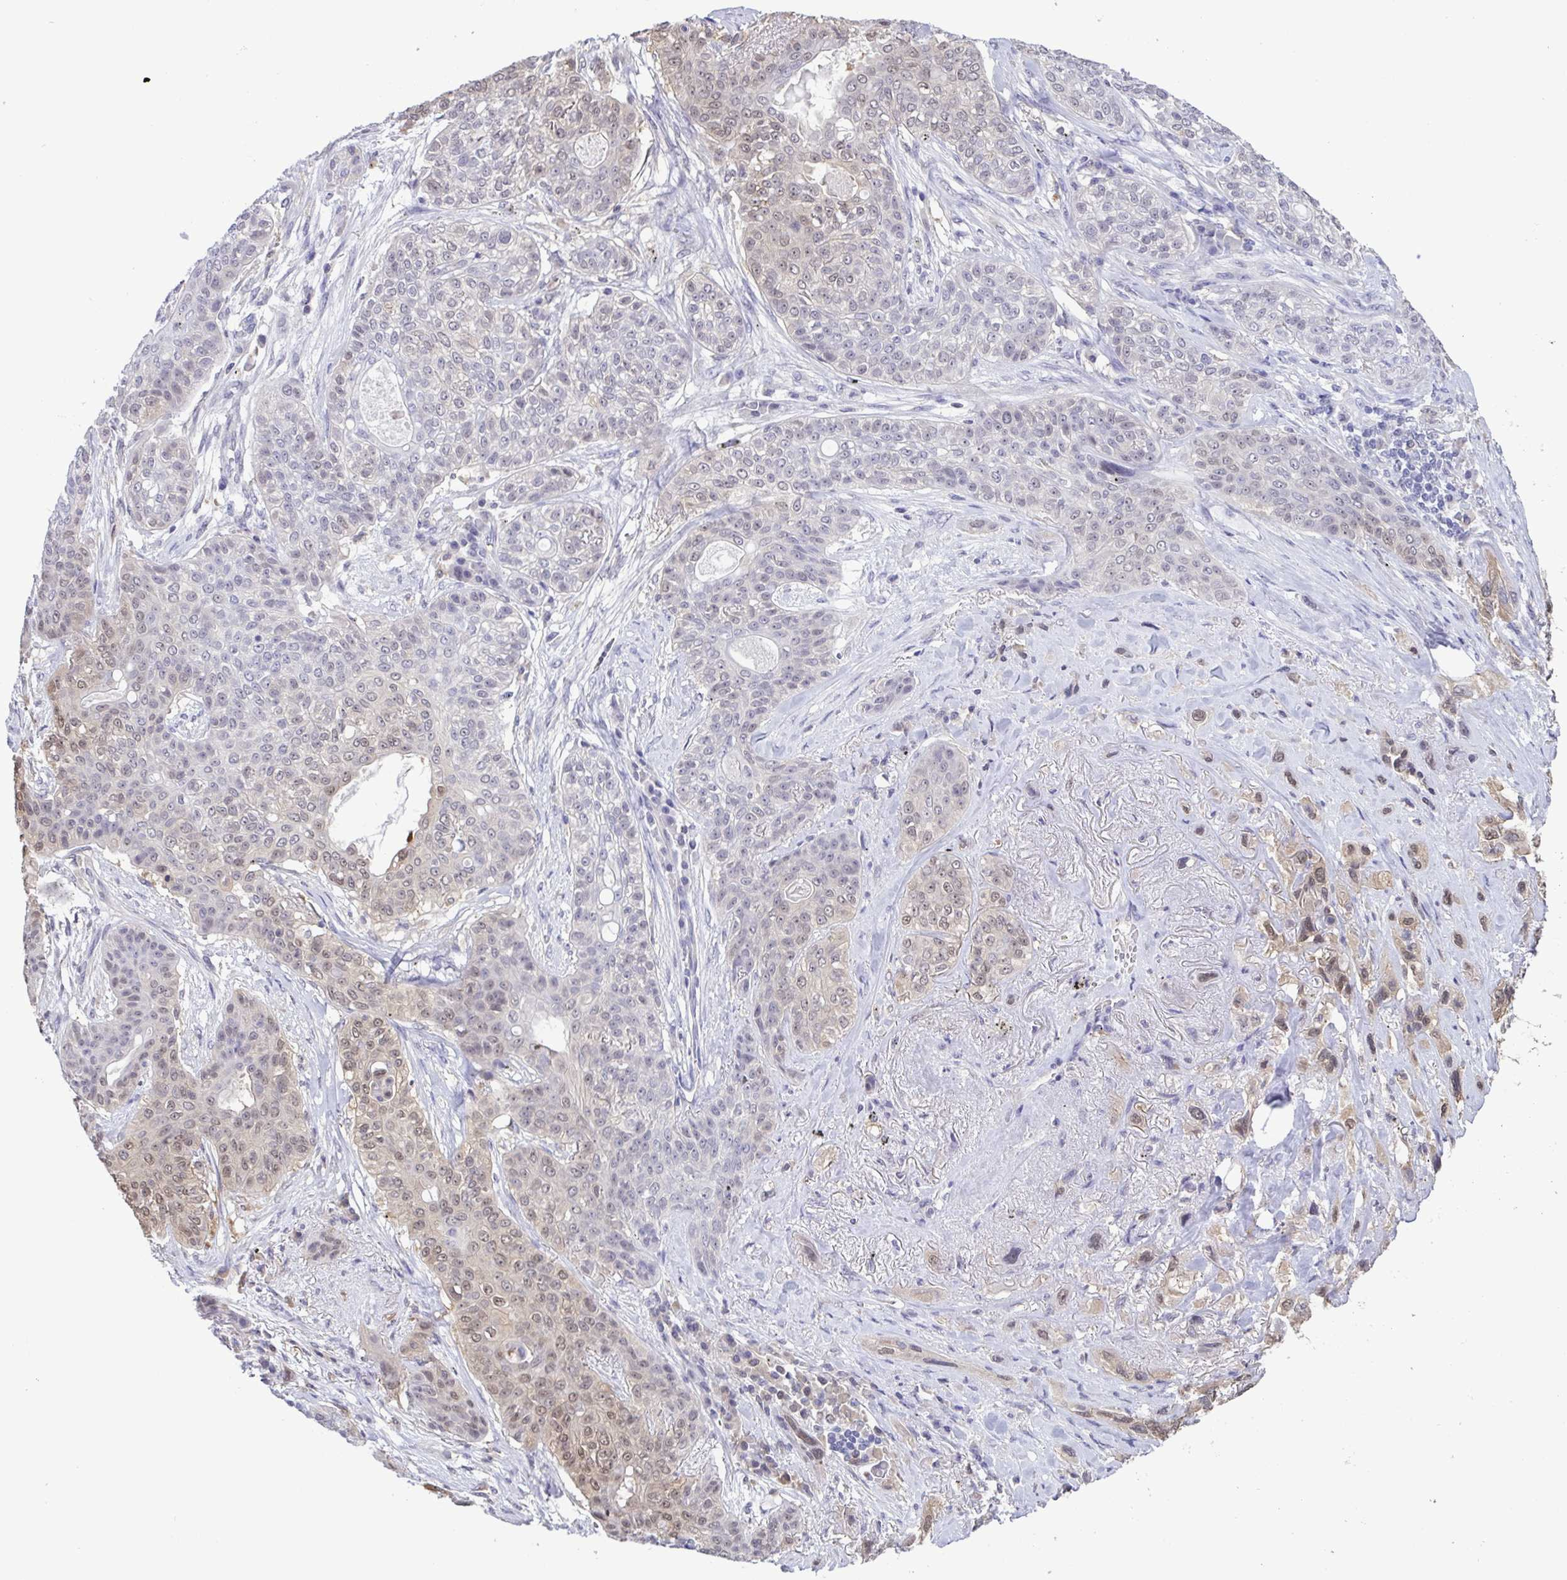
{"staining": {"intensity": "weak", "quantity": "25%-75%", "location": "cytoplasmic/membranous,nuclear"}, "tissue": "lung cancer", "cell_type": "Tumor cells", "image_type": "cancer", "snomed": [{"axis": "morphology", "description": "Squamous cell carcinoma, NOS"}, {"axis": "topography", "description": "Lung"}], "caption": "Immunohistochemical staining of human lung squamous cell carcinoma displays low levels of weak cytoplasmic/membranous and nuclear expression in approximately 25%-75% of tumor cells.", "gene": "LDHC", "patient": {"sex": "female", "age": 70}}